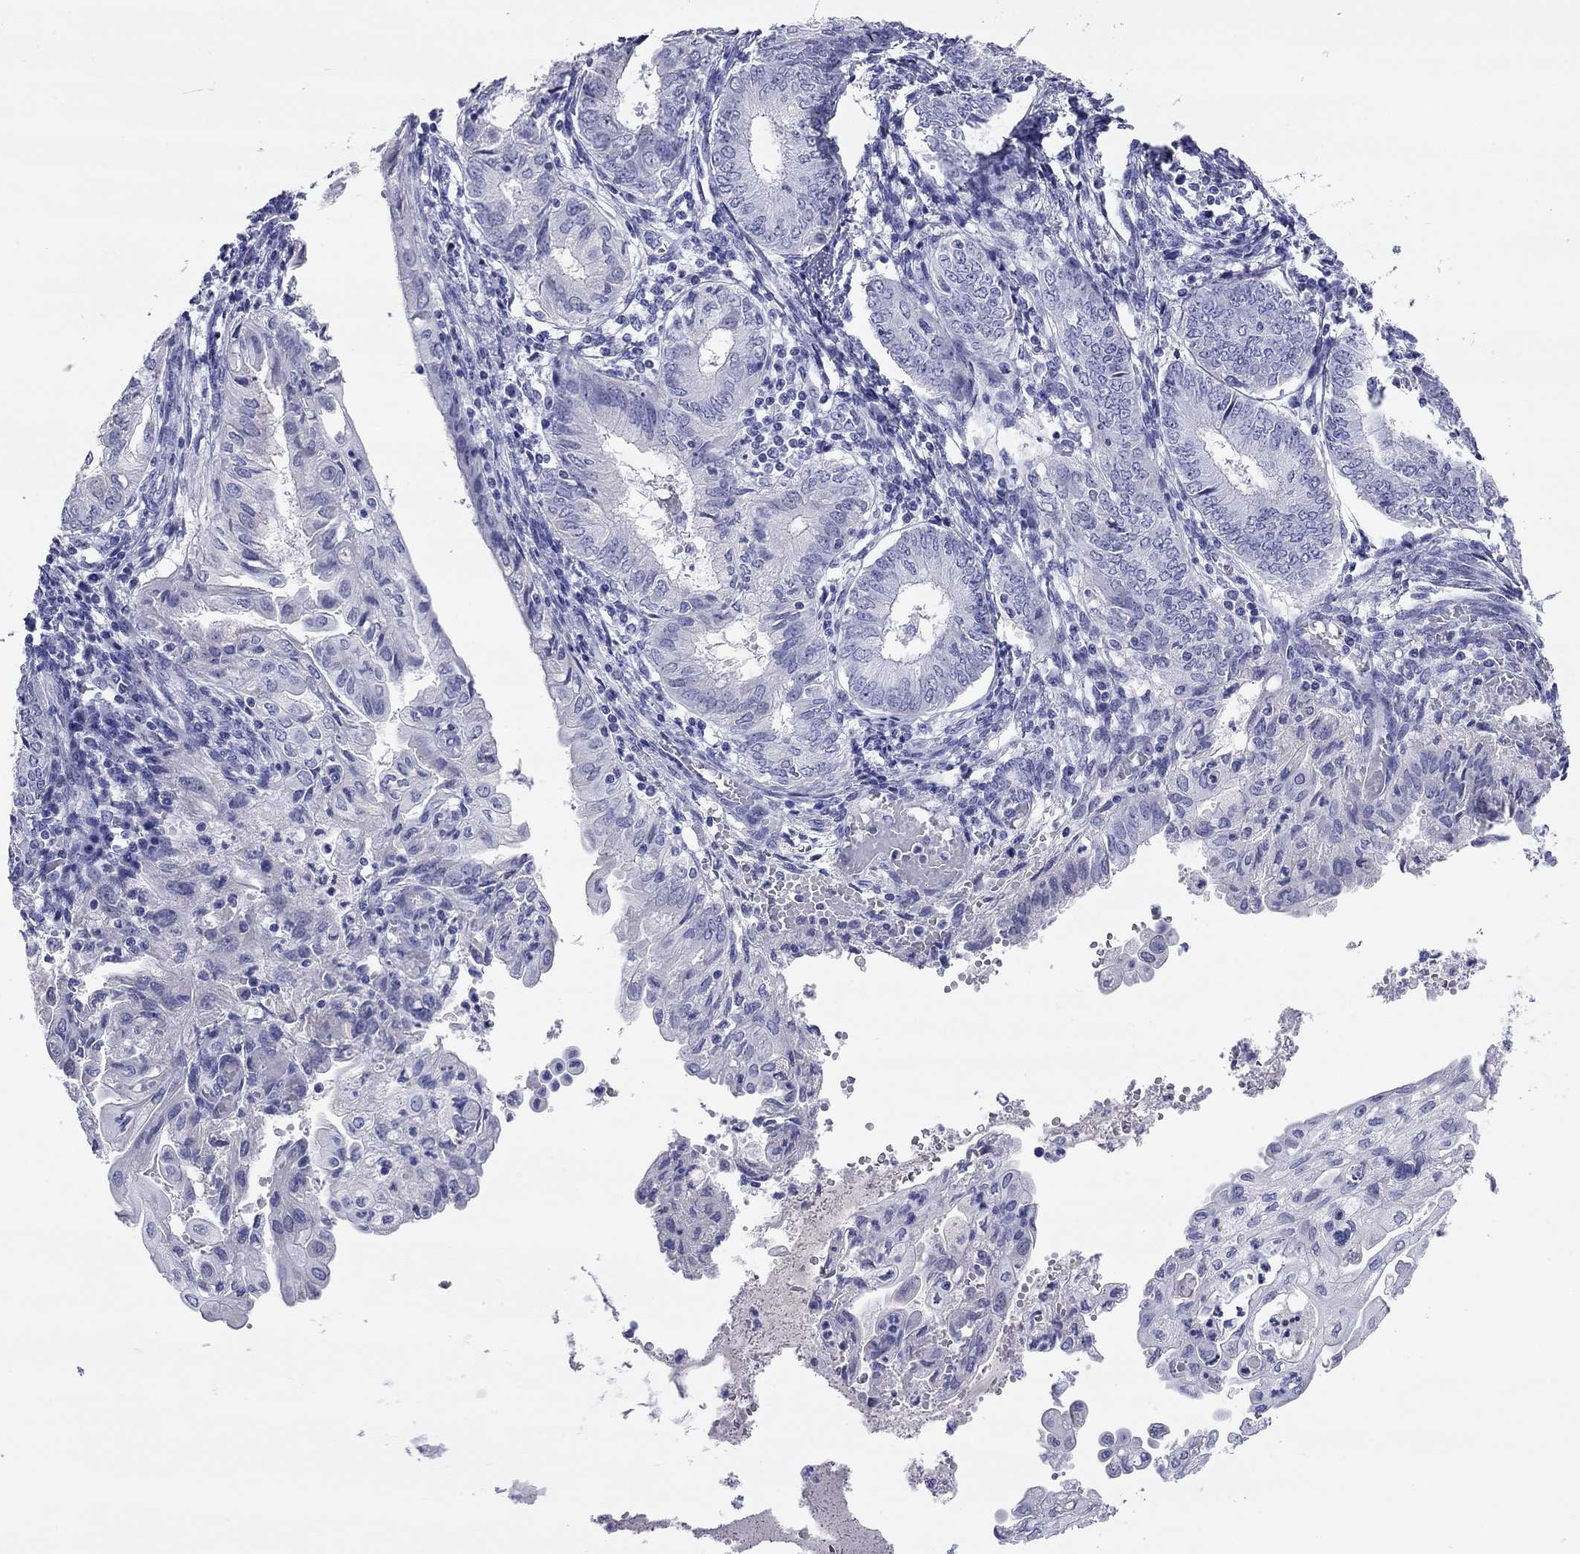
{"staining": {"intensity": "negative", "quantity": "none", "location": "none"}, "tissue": "endometrial cancer", "cell_type": "Tumor cells", "image_type": "cancer", "snomed": [{"axis": "morphology", "description": "Adenocarcinoma, NOS"}, {"axis": "topography", "description": "Endometrium"}], "caption": "High power microscopy micrograph of an IHC histopathology image of endometrial adenocarcinoma, revealing no significant positivity in tumor cells. (DAB (3,3'-diaminobenzidine) immunohistochemistry with hematoxylin counter stain).", "gene": "CMYA5", "patient": {"sex": "female", "age": 68}}